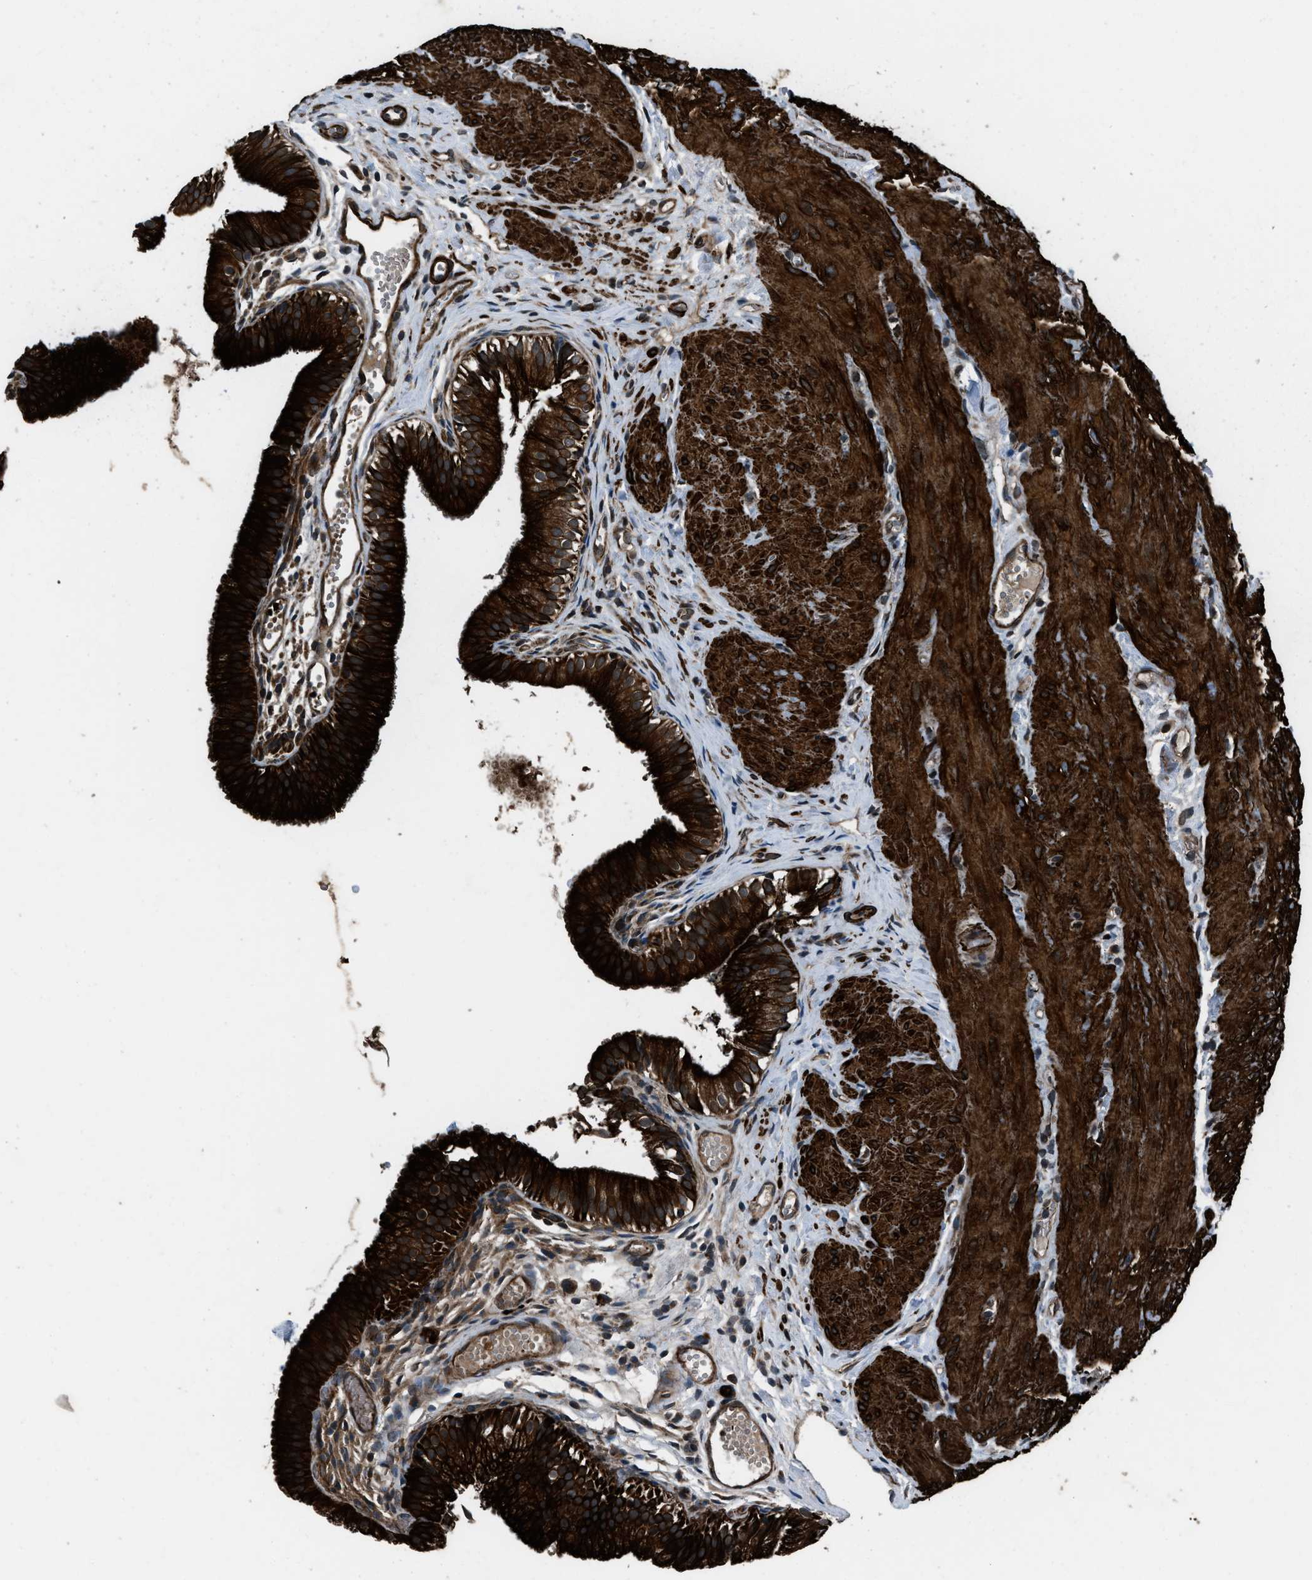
{"staining": {"intensity": "strong", "quantity": ">75%", "location": "cytoplasmic/membranous"}, "tissue": "gallbladder", "cell_type": "Glandular cells", "image_type": "normal", "snomed": [{"axis": "morphology", "description": "Normal tissue, NOS"}, {"axis": "topography", "description": "Gallbladder"}], "caption": "Brown immunohistochemical staining in unremarkable gallbladder displays strong cytoplasmic/membranous positivity in approximately >75% of glandular cells.", "gene": "IRAK4", "patient": {"sex": "female", "age": 26}}